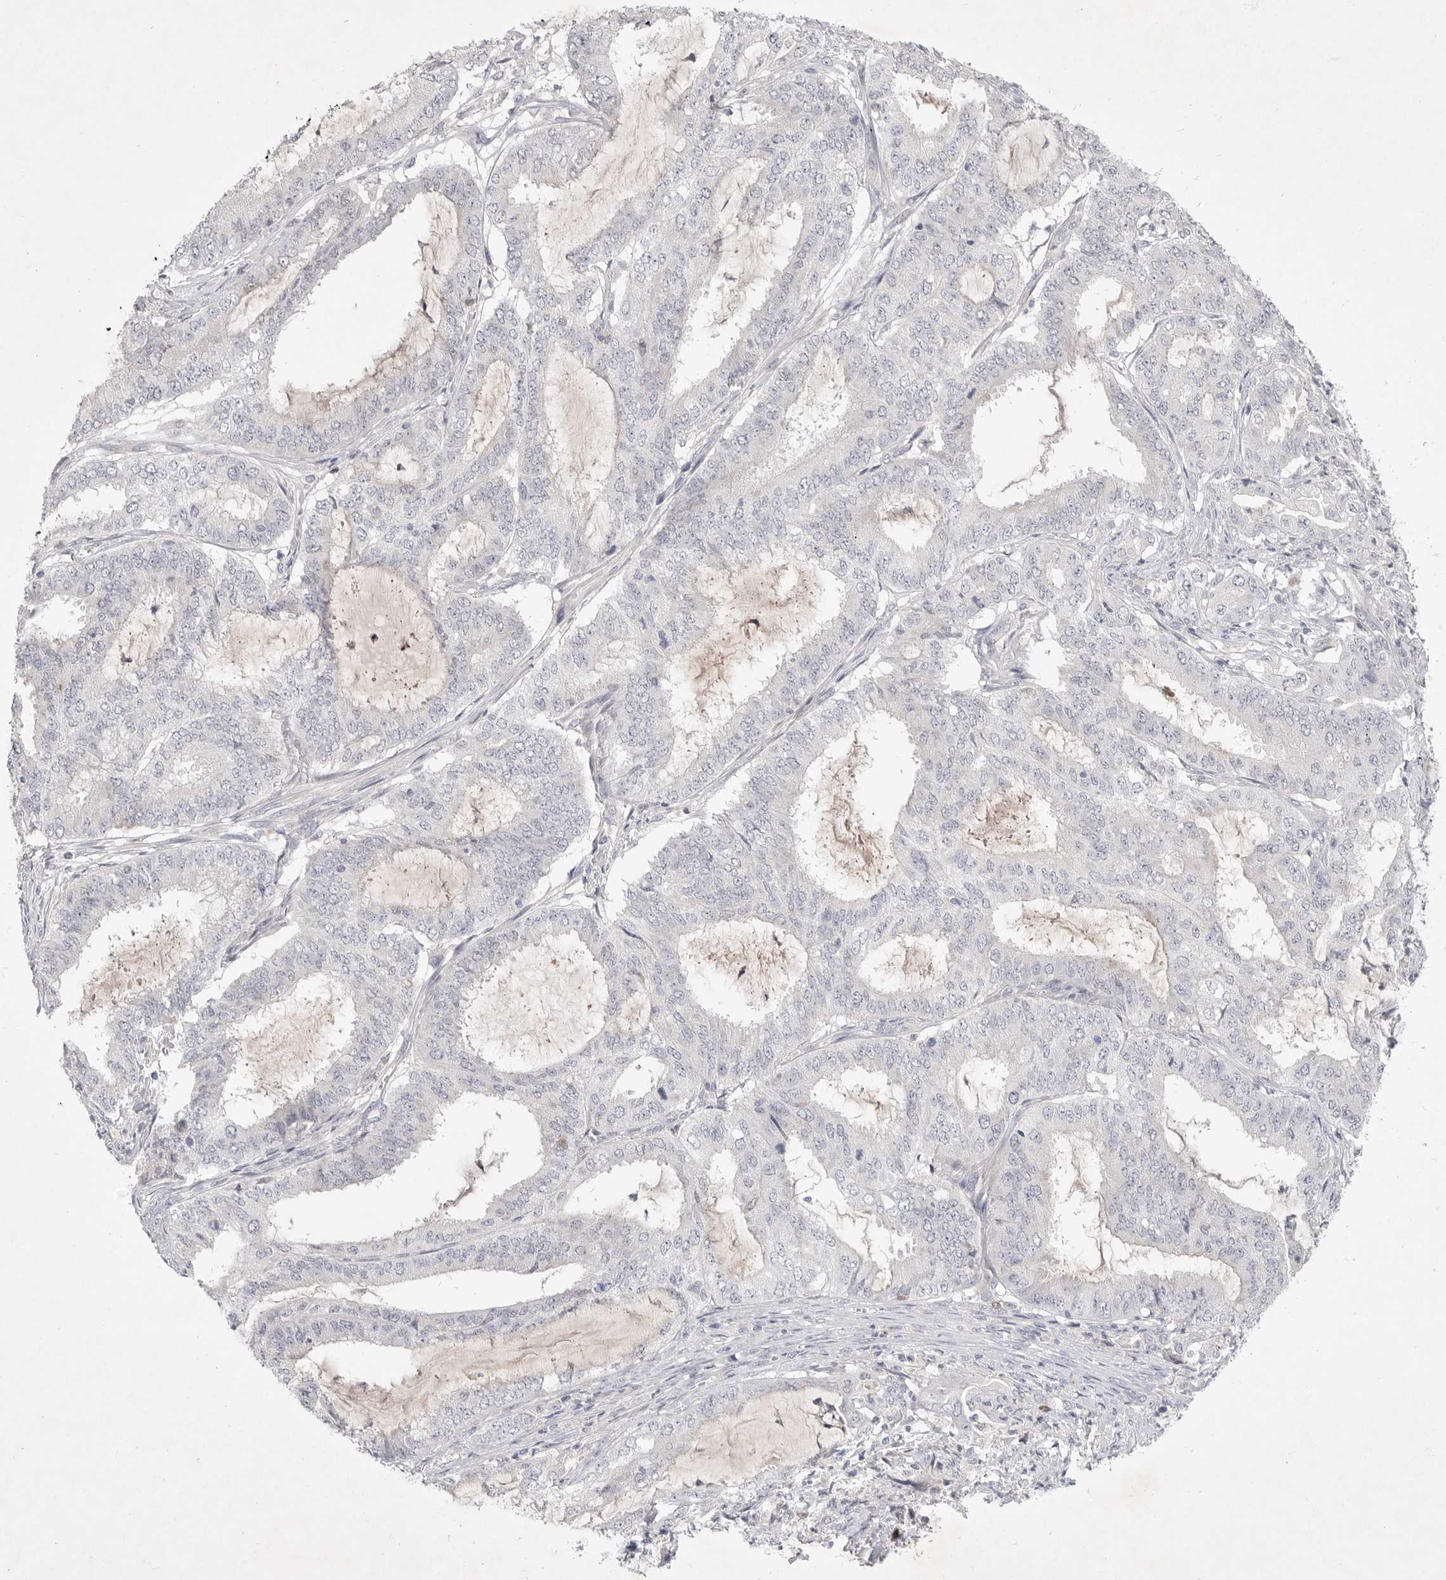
{"staining": {"intensity": "negative", "quantity": "none", "location": "none"}, "tissue": "endometrial cancer", "cell_type": "Tumor cells", "image_type": "cancer", "snomed": [{"axis": "morphology", "description": "Adenocarcinoma, NOS"}, {"axis": "topography", "description": "Endometrium"}], "caption": "A photomicrograph of human endometrial adenocarcinoma is negative for staining in tumor cells.", "gene": "ITGAD", "patient": {"sex": "female", "age": 51}}